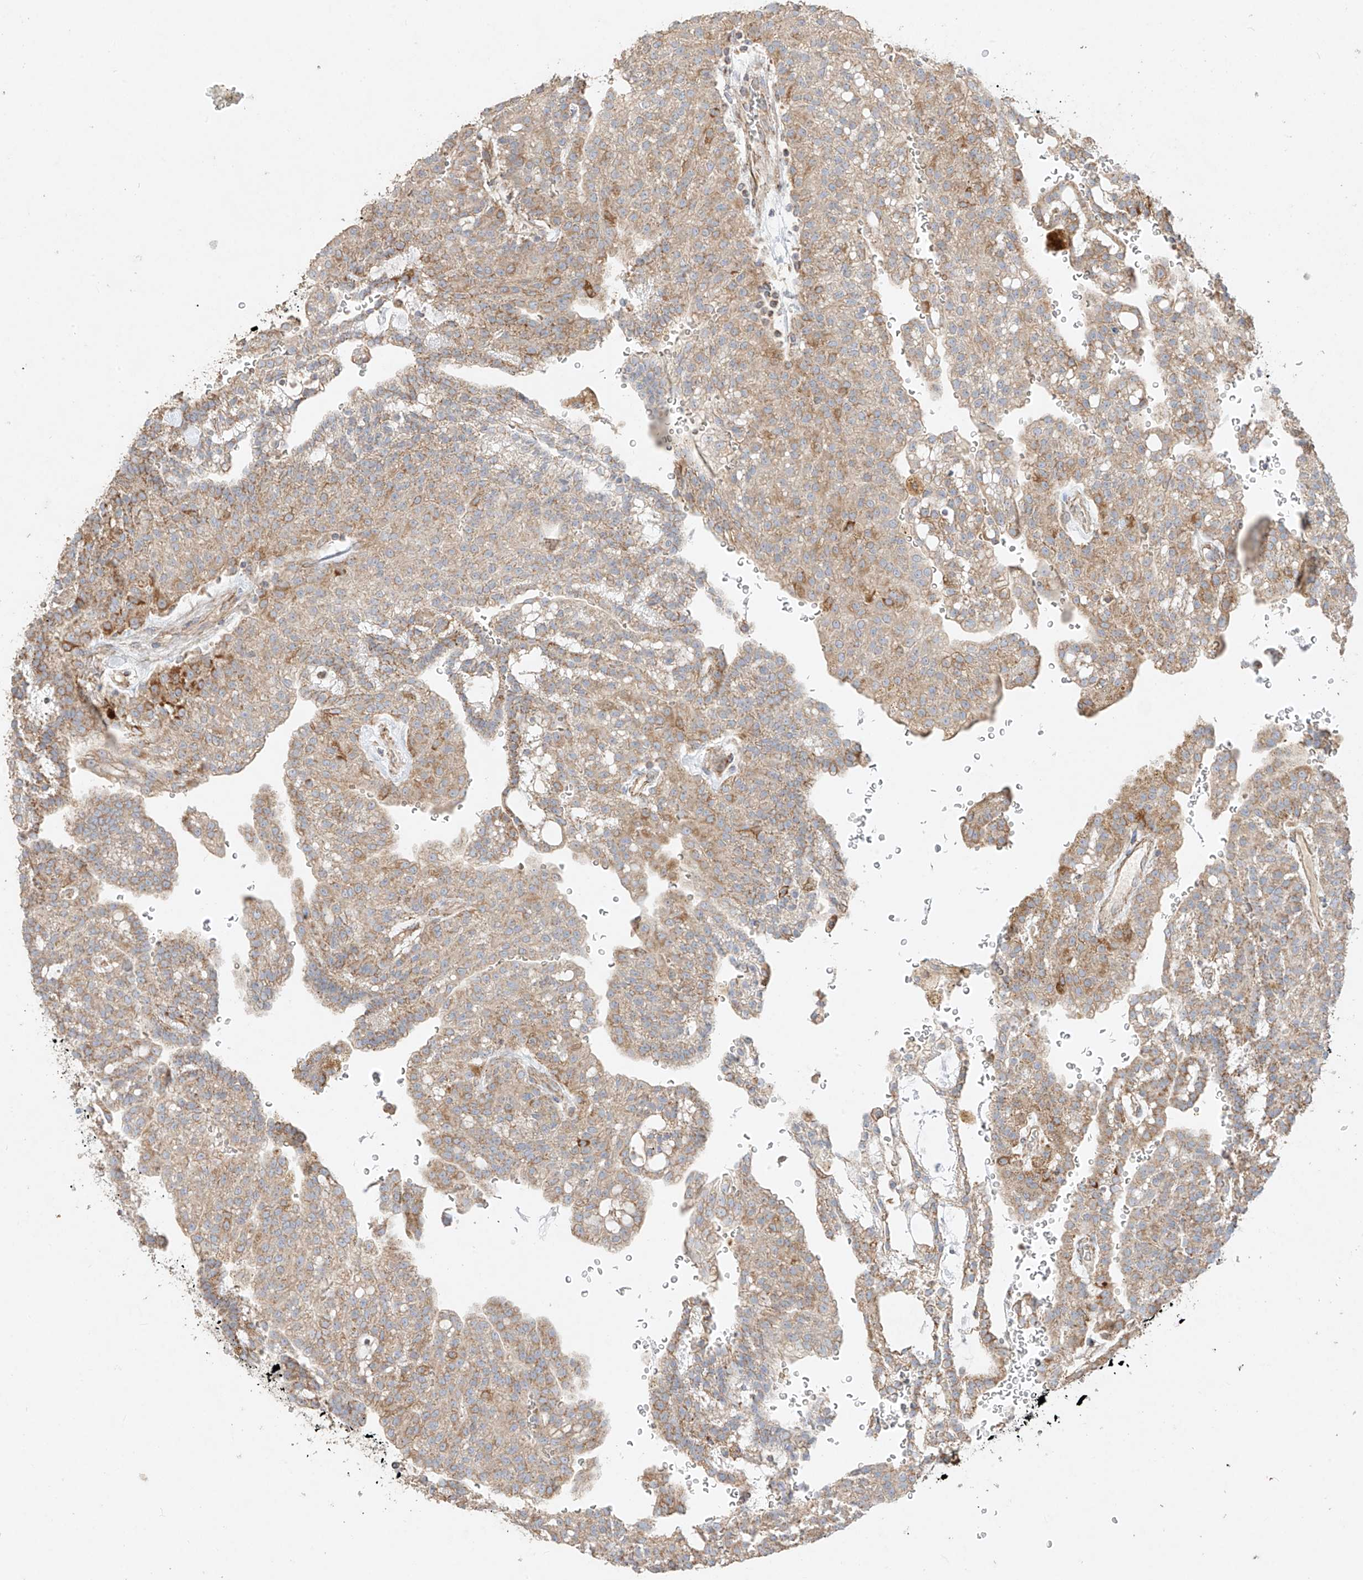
{"staining": {"intensity": "weak", "quantity": ">75%", "location": "cytoplasmic/membranous"}, "tissue": "renal cancer", "cell_type": "Tumor cells", "image_type": "cancer", "snomed": [{"axis": "morphology", "description": "Adenocarcinoma, NOS"}, {"axis": "topography", "description": "Kidney"}], "caption": "Weak cytoplasmic/membranous protein positivity is appreciated in about >75% of tumor cells in adenocarcinoma (renal).", "gene": "COLGALT2", "patient": {"sex": "male", "age": 63}}